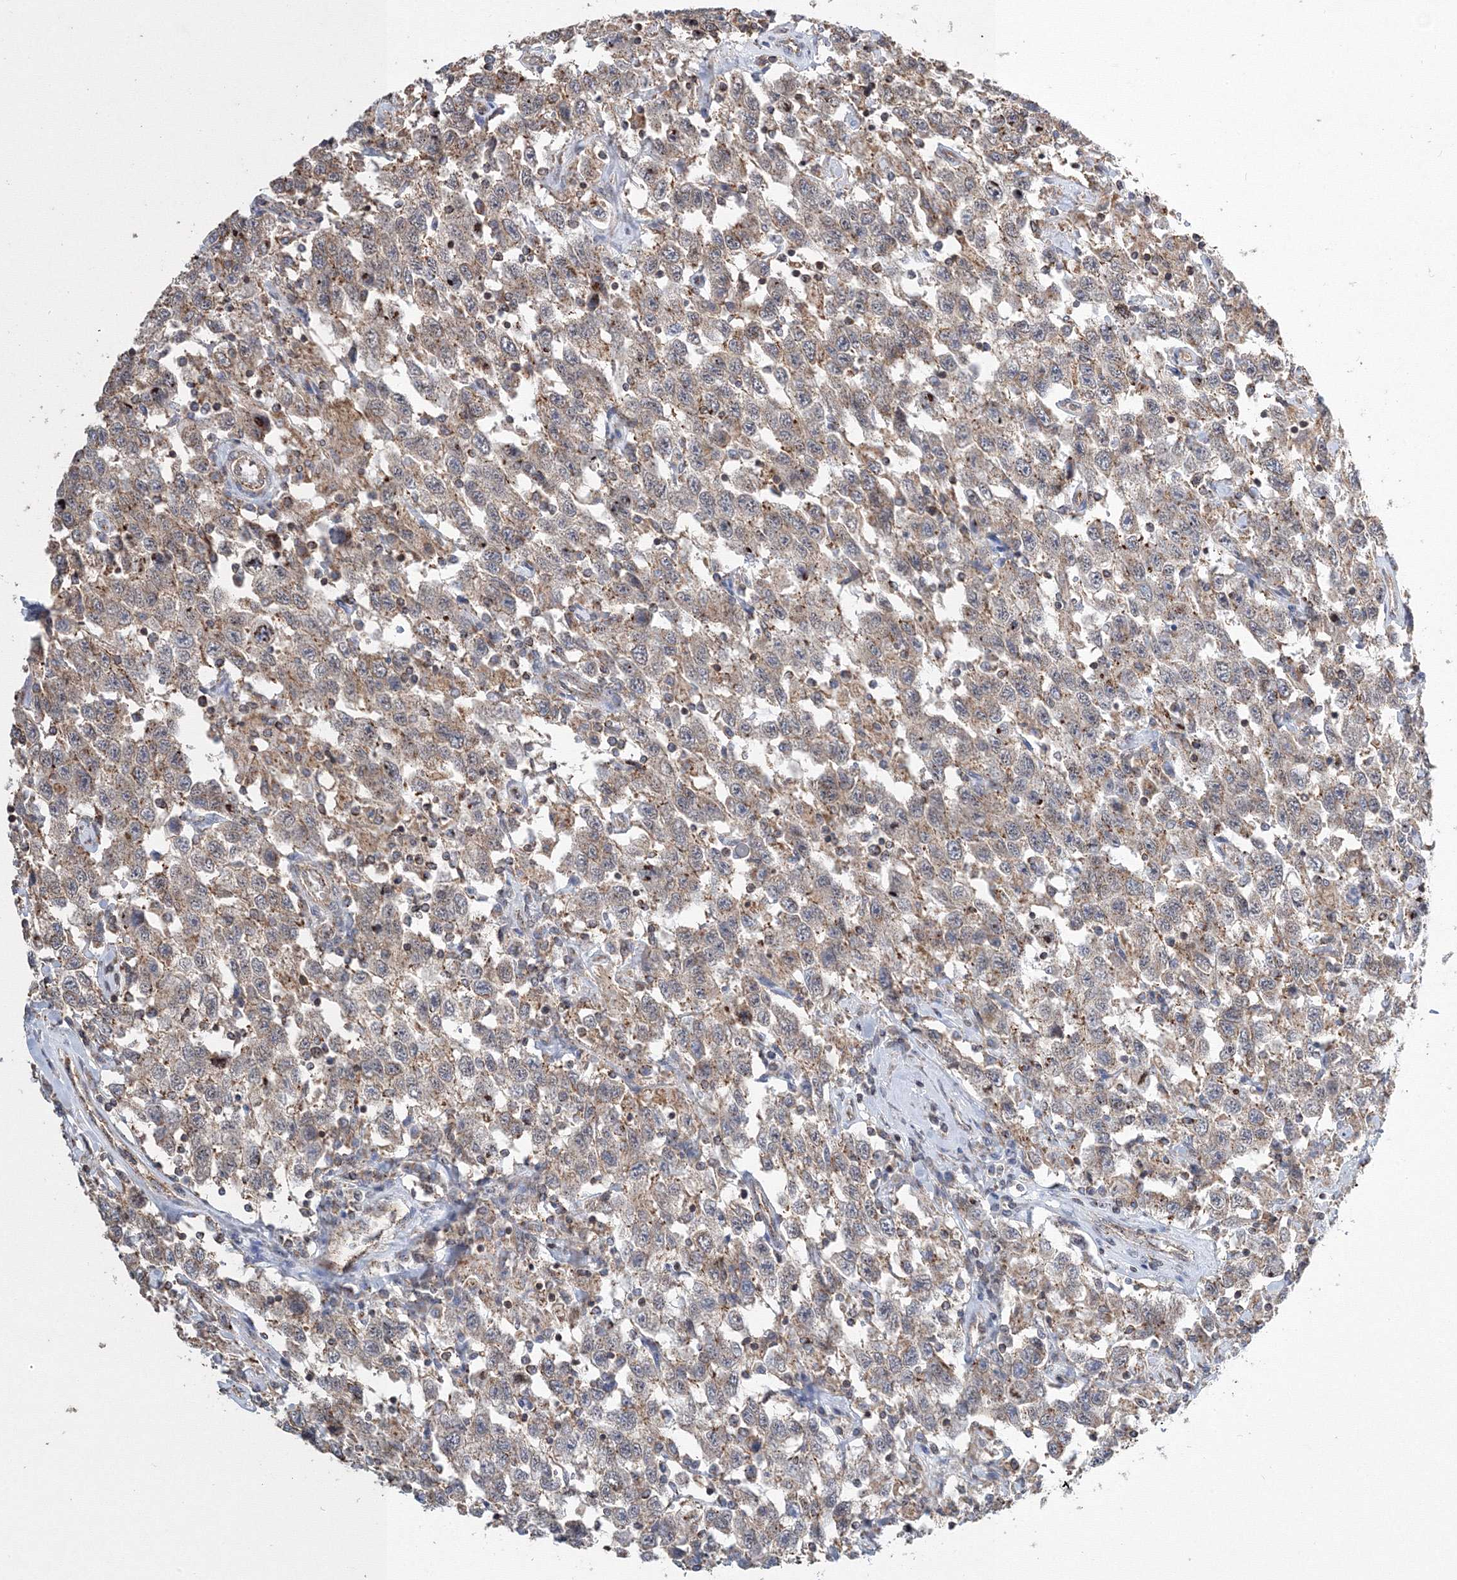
{"staining": {"intensity": "moderate", "quantity": ">75%", "location": "cytoplasmic/membranous"}, "tissue": "testis cancer", "cell_type": "Tumor cells", "image_type": "cancer", "snomed": [{"axis": "morphology", "description": "Seminoma, NOS"}, {"axis": "topography", "description": "Testis"}], "caption": "IHC (DAB) staining of human testis seminoma reveals moderate cytoplasmic/membranous protein positivity in about >75% of tumor cells. The protein of interest is shown in brown color, while the nuclei are stained blue.", "gene": "AASDH", "patient": {"sex": "male", "age": 41}}